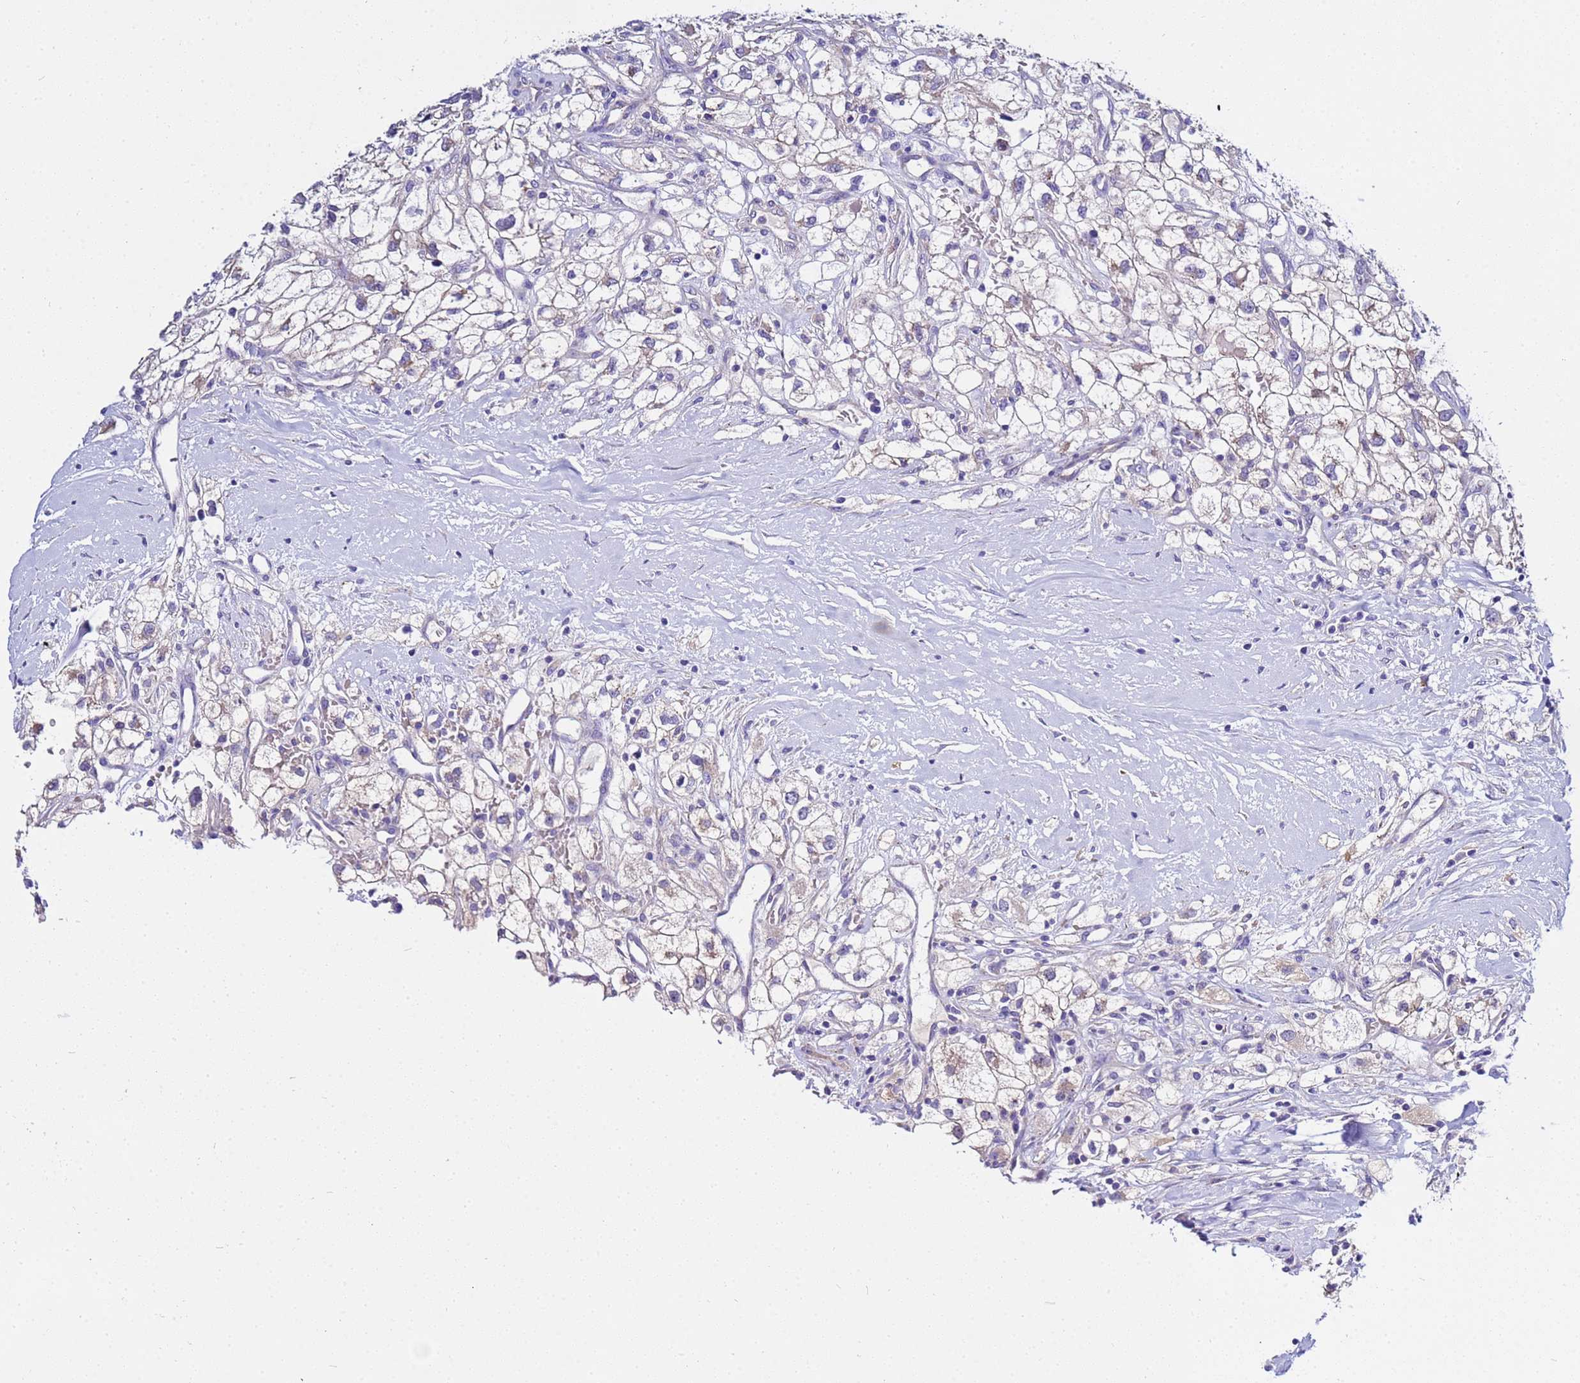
{"staining": {"intensity": "negative", "quantity": "none", "location": "none"}, "tissue": "renal cancer", "cell_type": "Tumor cells", "image_type": "cancer", "snomed": [{"axis": "morphology", "description": "Adenocarcinoma, NOS"}, {"axis": "topography", "description": "Kidney"}], "caption": "Renal adenocarcinoma stained for a protein using IHC exhibits no staining tumor cells.", "gene": "USP18", "patient": {"sex": "male", "age": 59}}